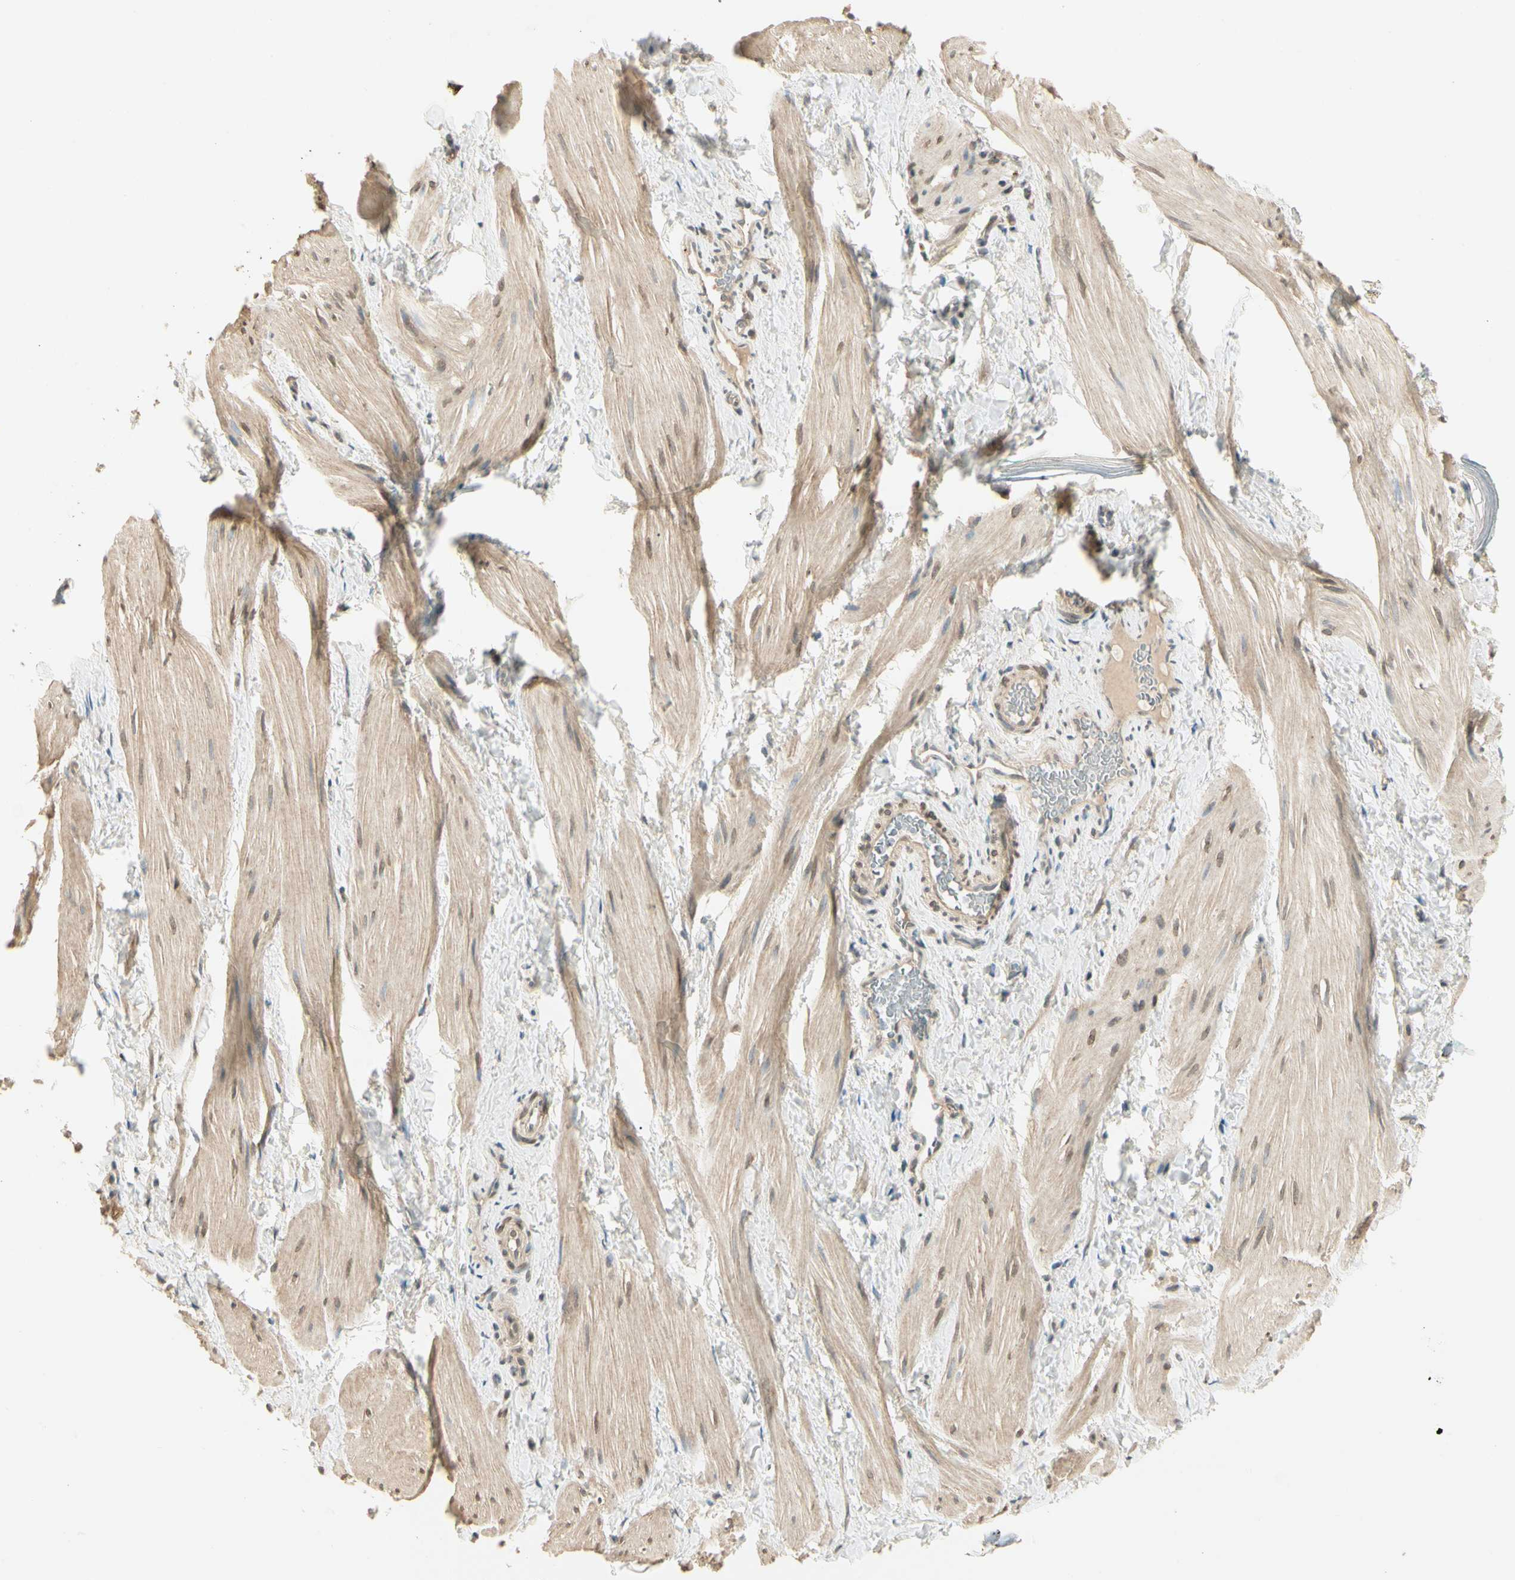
{"staining": {"intensity": "weak", "quantity": "25%-75%", "location": "cytoplasmic/membranous"}, "tissue": "smooth muscle", "cell_type": "Smooth muscle cells", "image_type": "normal", "snomed": [{"axis": "morphology", "description": "Normal tissue, NOS"}, {"axis": "topography", "description": "Smooth muscle"}], "caption": "Human smooth muscle stained with a protein marker reveals weak staining in smooth muscle cells.", "gene": "SGCA", "patient": {"sex": "male", "age": 16}}